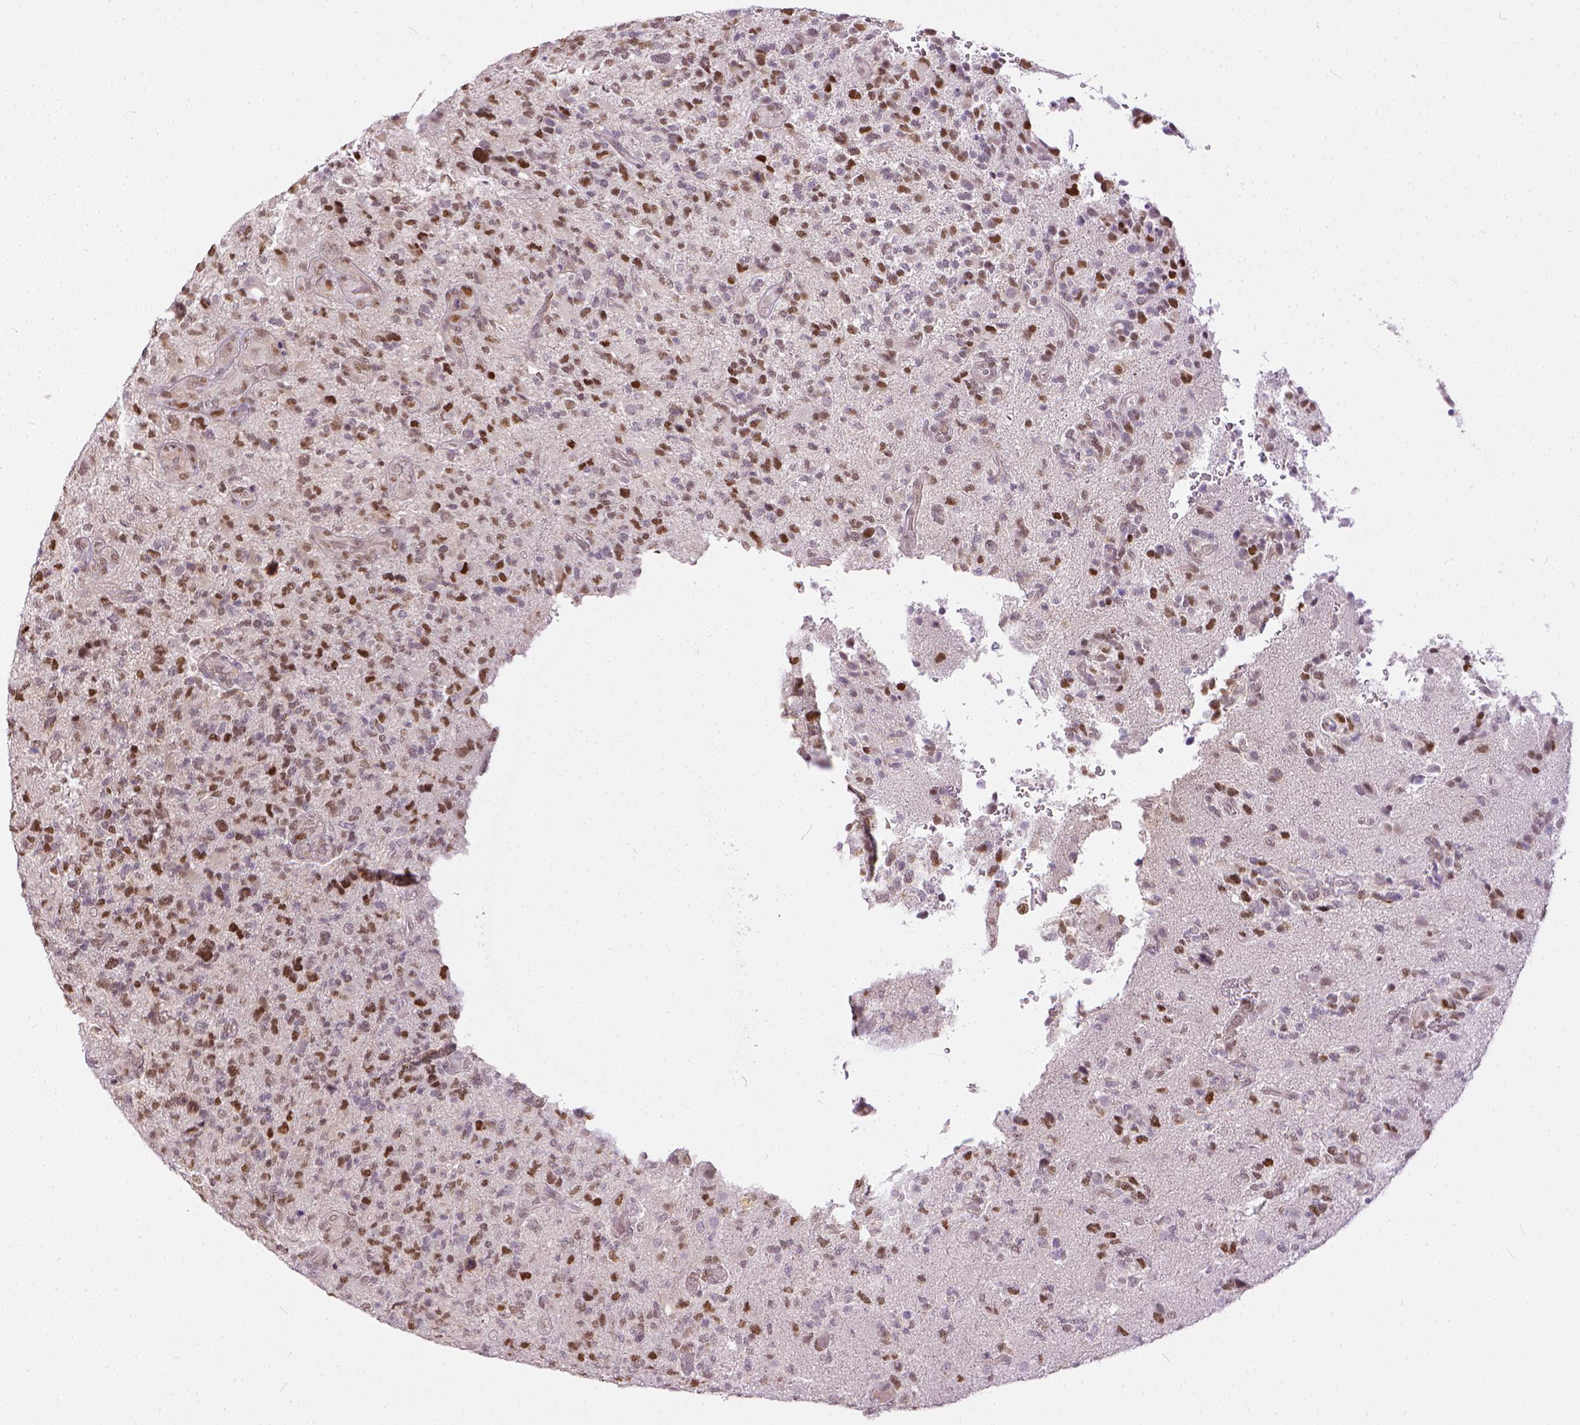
{"staining": {"intensity": "moderate", "quantity": ">75%", "location": "nuclear"}, "tissue": "glioma", "cell_type": "Tumor cells", "image_type": "cancer", "snomed": [{"axis": "morphology", "description": "Glioma, malignant, High grade"}, {"axis": "topography", "description": "Brain"}], "caption": "Tumor cells show medium levels of moderate nuclear staining in about >75% of cells in glioma.", "gene": "ERCC1", "patient": {"sex": "female", "age": 71}}